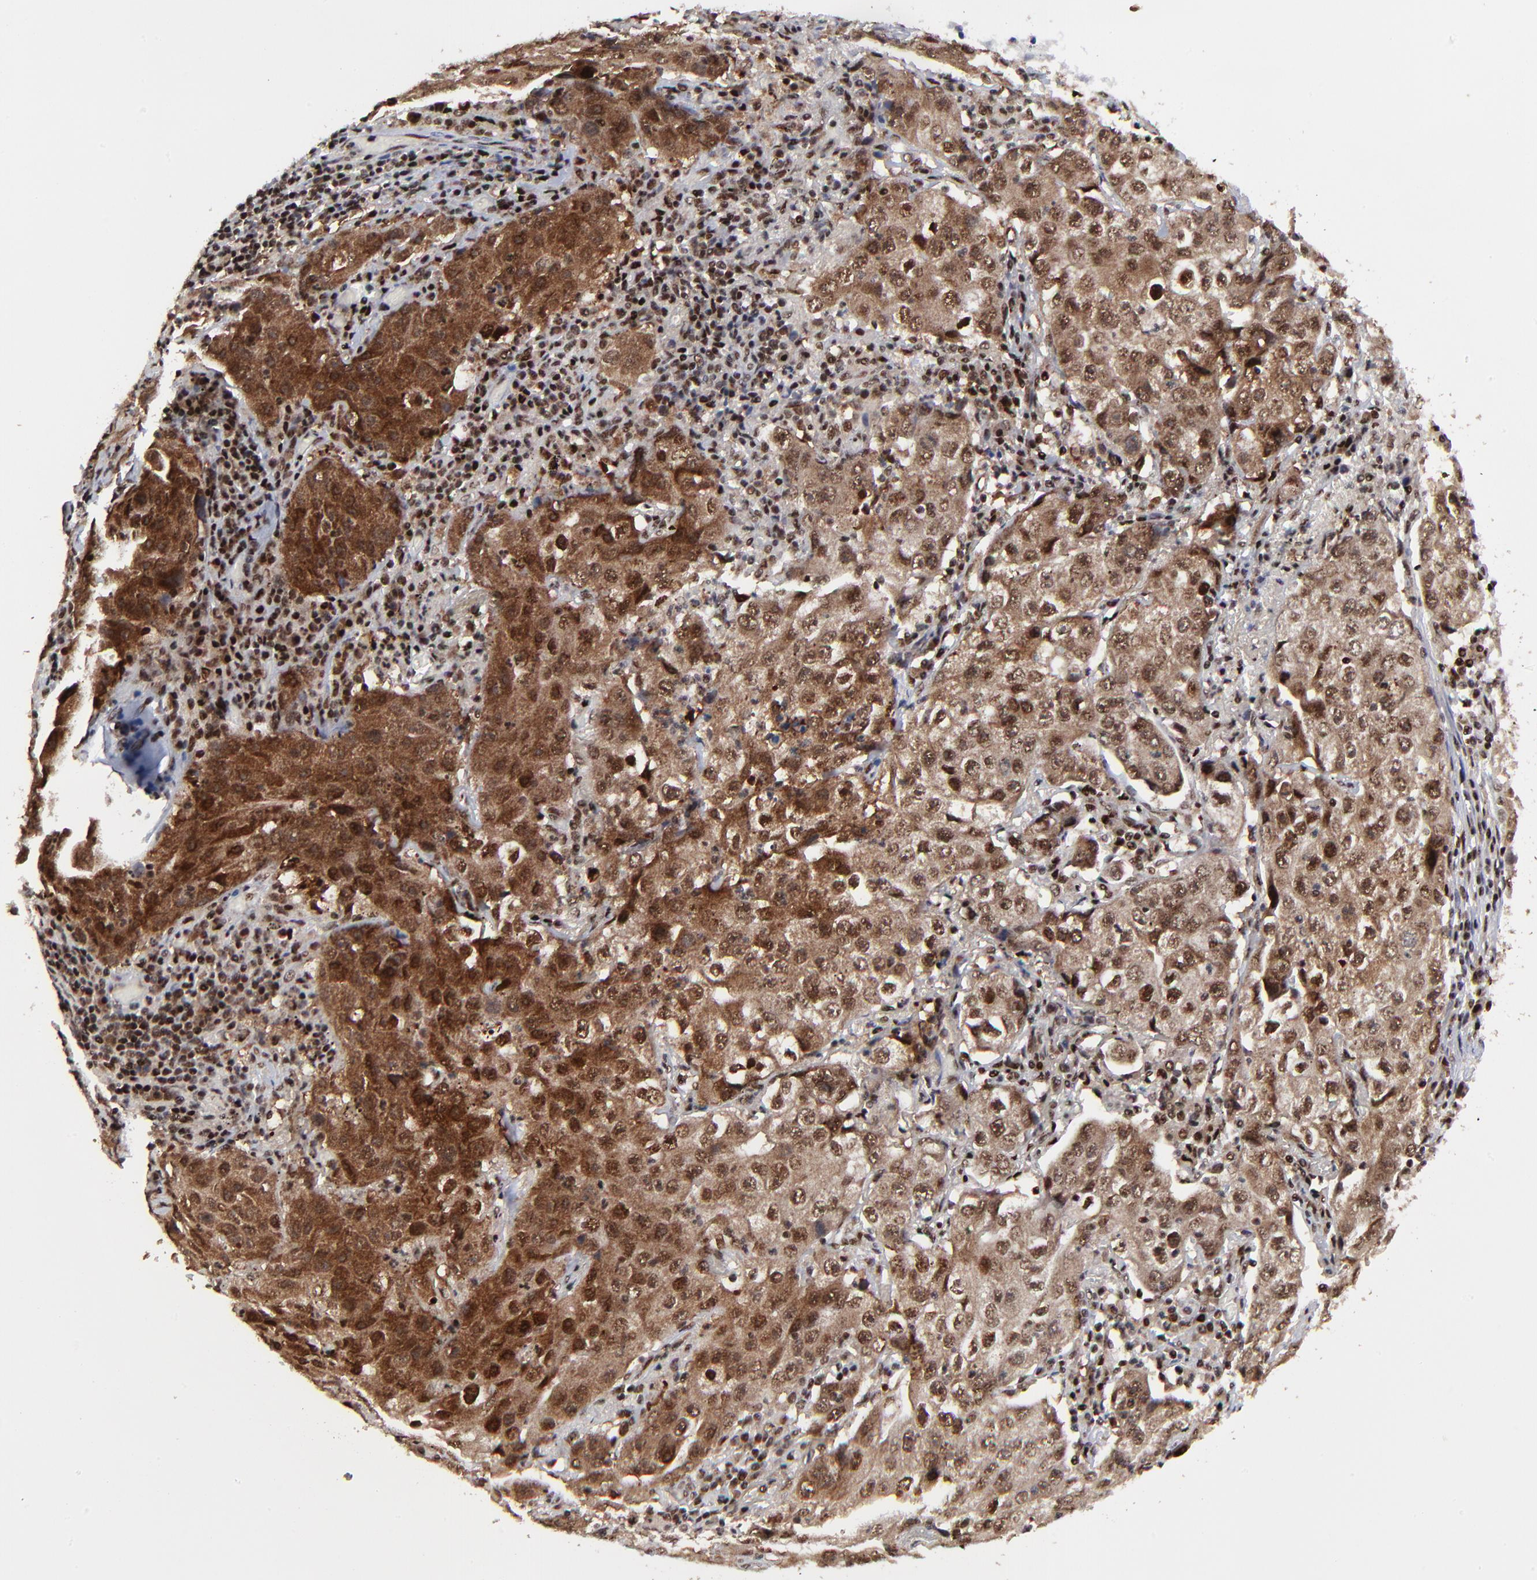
{"staining": {"intensity": "moderate", "quantity": ">75%", "location": "cytoplasmic/membranous,nuclear"}, "tissue": "lung cancer", "cell_type": "Tumor cells", "image_type": "cancer", "snomed": [{"axis": "morphology", "description": "Squamous cell carcinoma, NOS"}, {"axis": "topography", "description": "Lung"}], "caption": "Immunohistochemical staining of human lung cancer demonstrates moderate cytoplasmic/membranous and nuclear protein expression in approximately >75% of tumor cells.", "gene": "RBM22", "patient": {"sex": "male", "age": 64}}